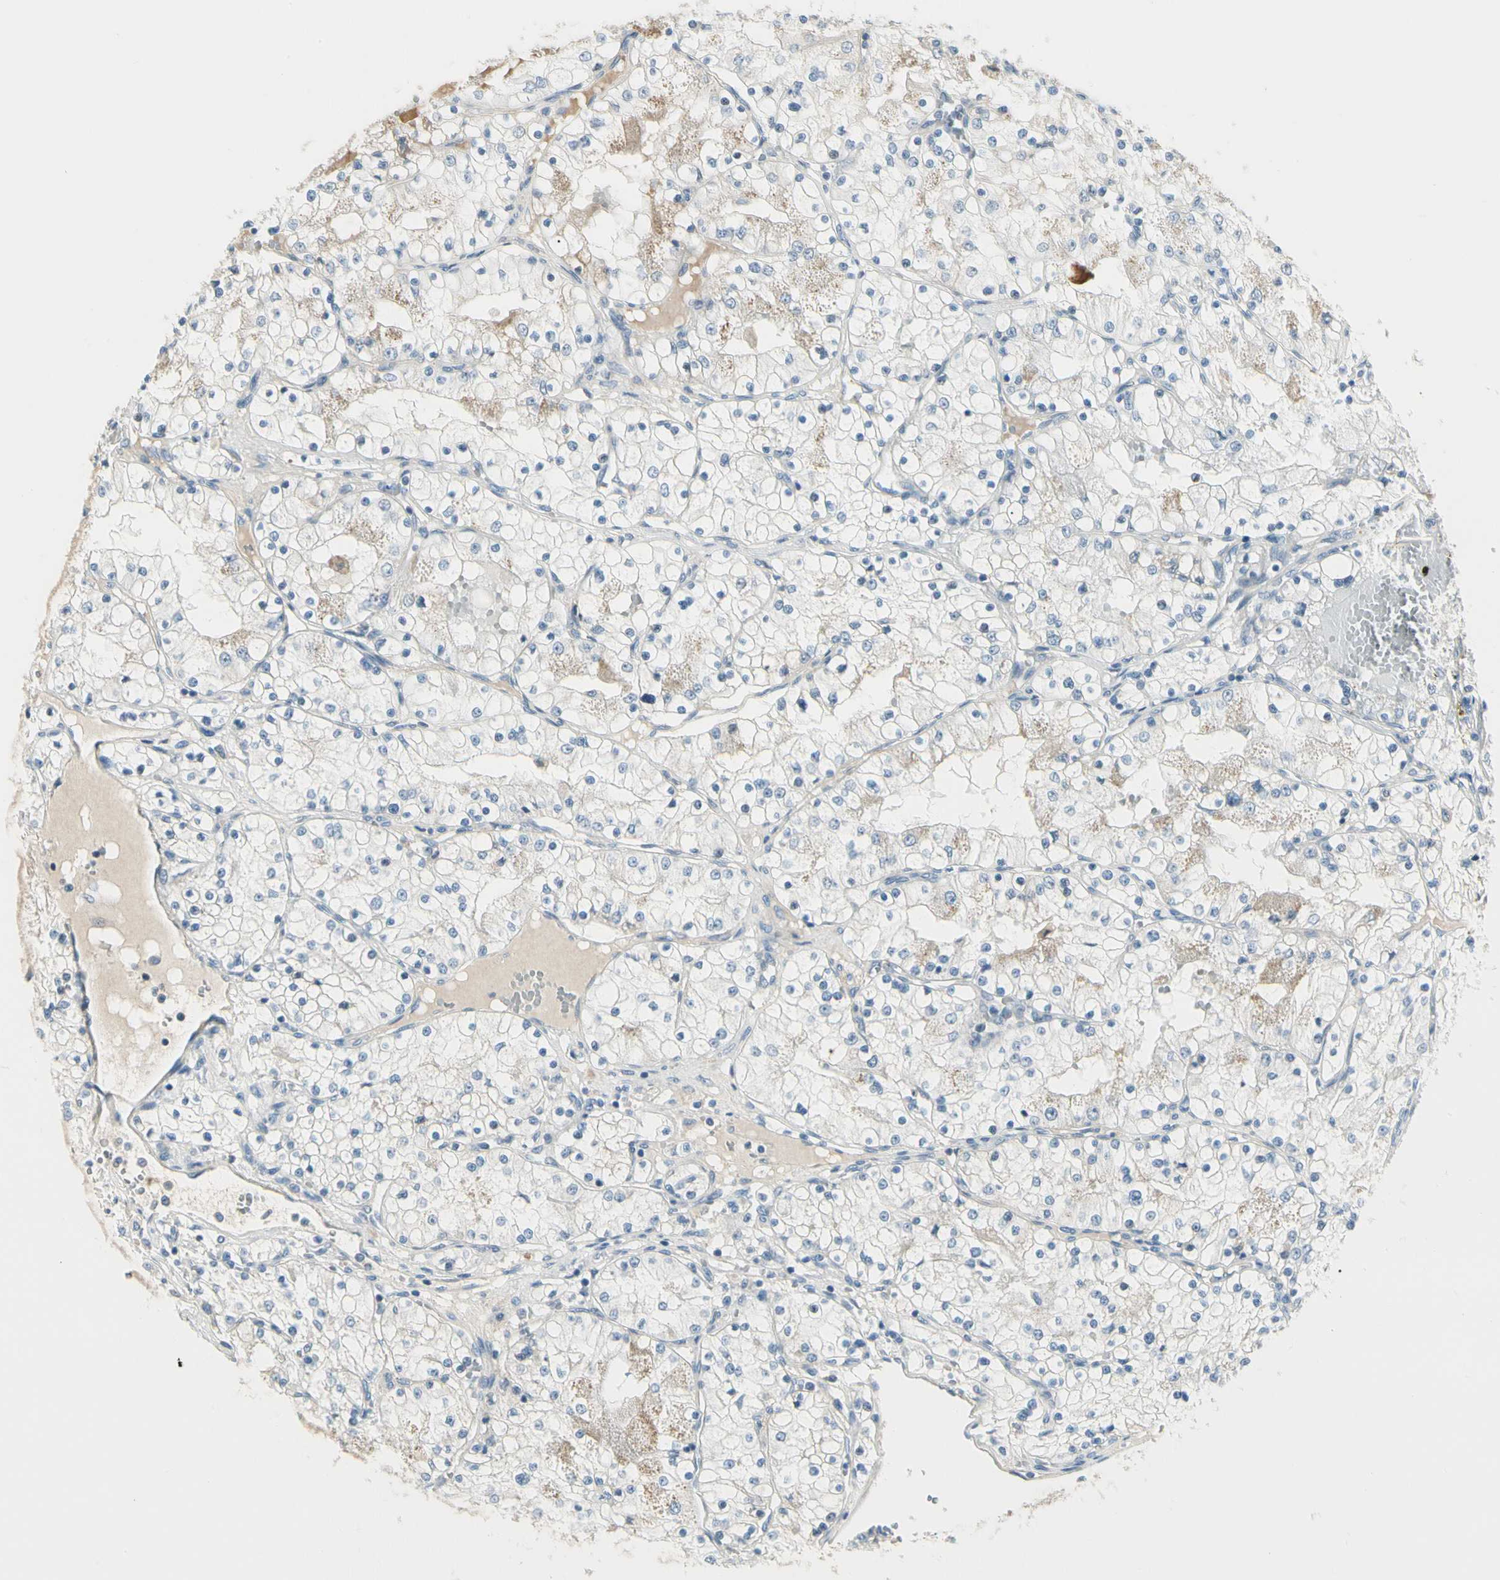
{"staining": {"intensity": "weak", "quantity": "<25%", "location": "cytoplasmic/membranous"}, "tissue": "renal cancer", "cell_type": "Tumor cells", "image_type": "cancer", "snomed": [{"axis": "morphology", "description": "Adenocarcinoma, NOS"}, {"axis": "topography", "description": "Kidney"}], "caption": "A high-resolution image shows immunohistochemistry staining of adenocarcinoma (renal), which demonstrates no significant expression in tumor cells.", "gene": "SLC6A15", "patient": {"sex": "male", "age": 68}}